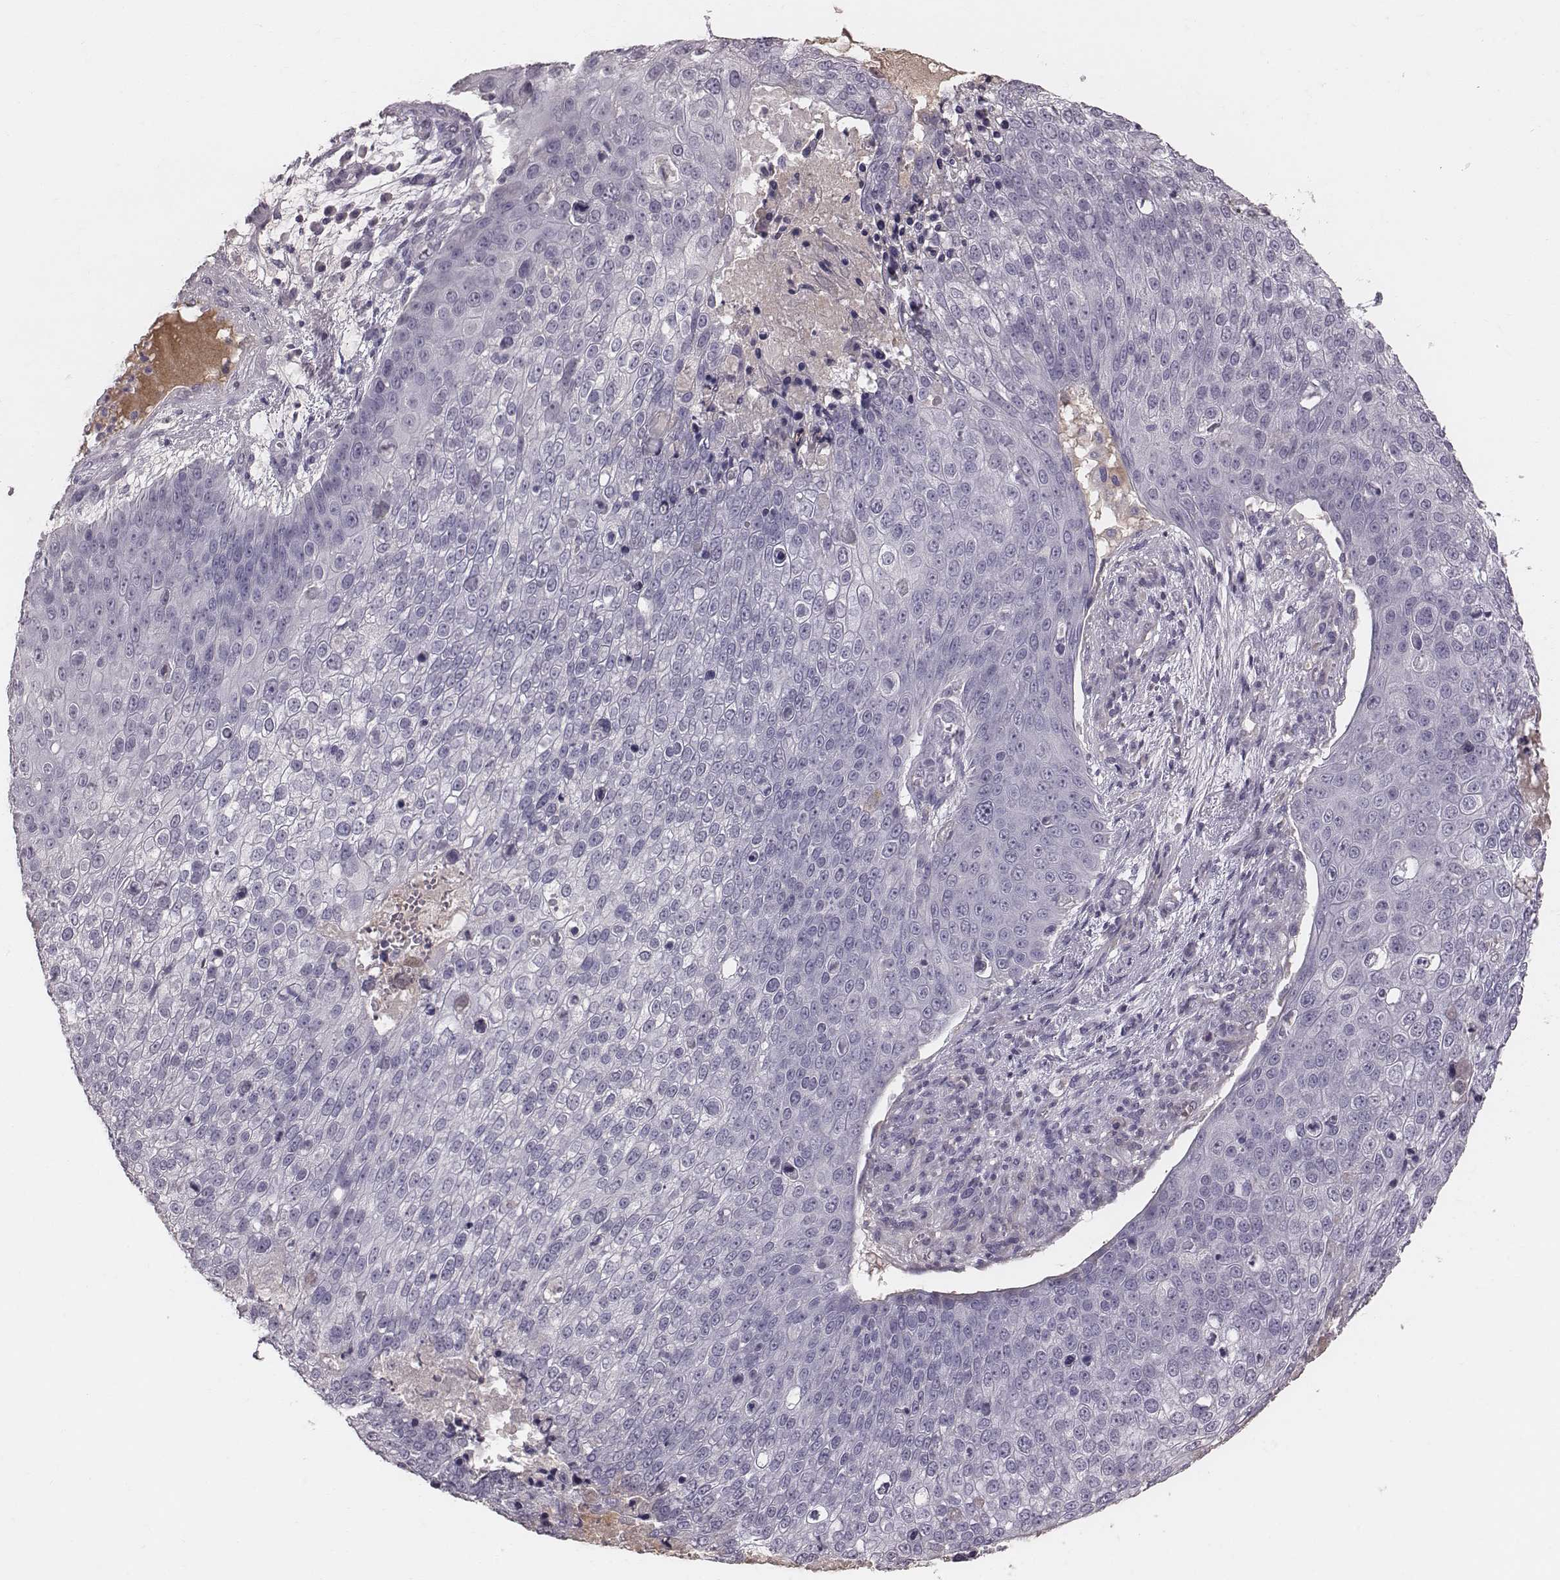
{"staining": {"intensity": "negative", "quantity": "none", "location": "none"}, "tissue": "skin cancer", "cell_type": "Tumor cells", "image_type": "cancer", "snomed": [{"axis": "morphology", "description": "Squamous cell carcinoma, NOS"}, {"axis": "topography", "description": "Skin"}], "caption": "IHC of skin squamous cell carcinoma shows no expression in tumor cells.", "gene": "CFTR", "patient": {"sex": "male", "age": 71}}